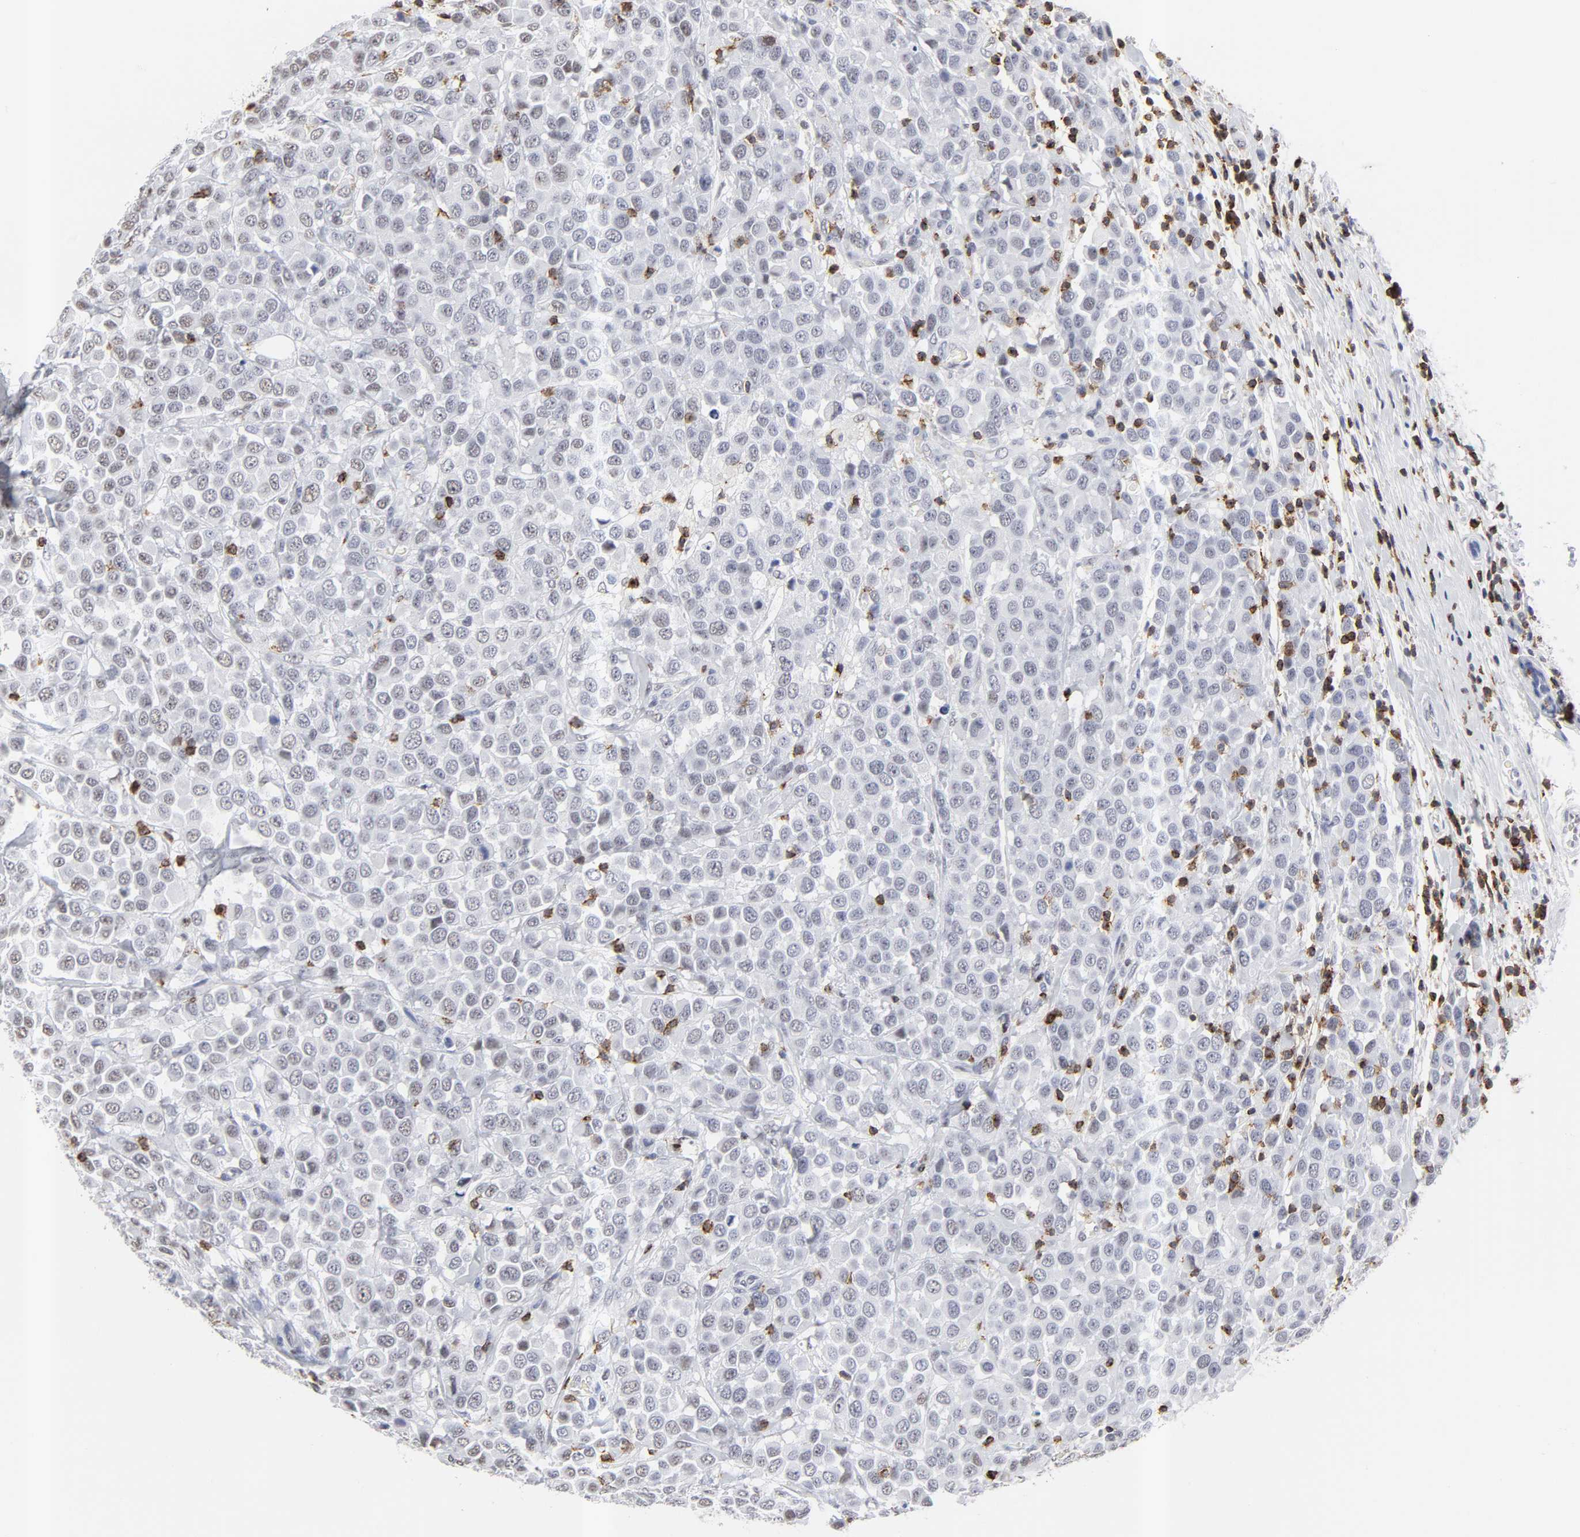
{"staining": {"intensity": "negative", "quantity": "none", "location": "none"}, "tissue": "breast cancer", "cell_type": "Tumor cells", "image_type": "cancer", "snomed": [{"axis": "morphology", "description": "Duct carcinoma"}, {"axis": "topography", "description": "Breast"}], "caption": "Breast cancer was stained to show a protein in brown. There is no significant staining in tumor cells. The staining is performed using DAB brown chromogen with nuclei counter-stained in using hematoxylin.", "gene": "CD2", "patient": {"sex": "female", "age": 61}}